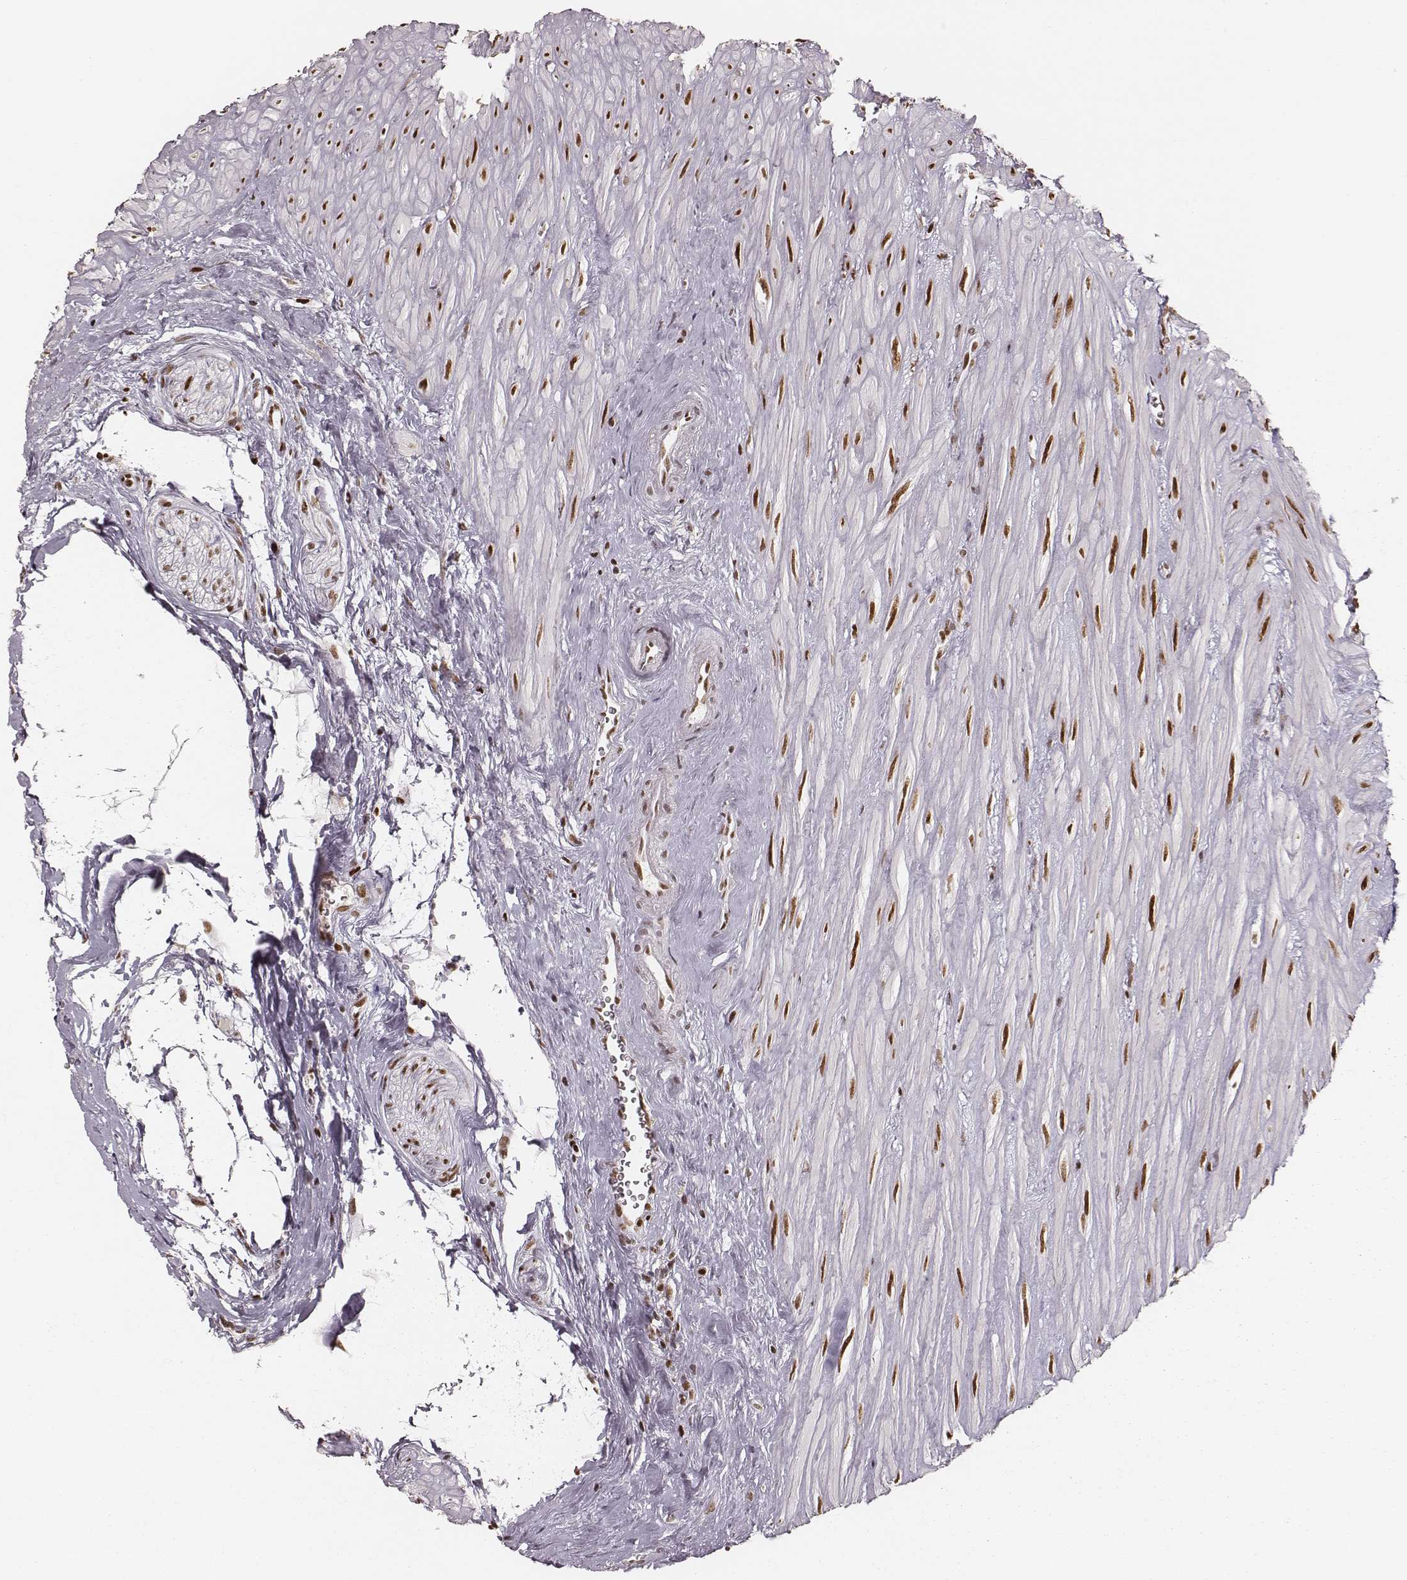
{"staining": {"intensity": "moderate", "quantity": ">75%", "location": "nuclear"}, "tissue": "seminal vesicle", "cell_type": "Glandular cells", "image_type": "normal", "snomed": [{"axis": "morphology", "description": "Normal tissue, NOS"}, {"axis": "morphology", "description": "Urothelial carcinoma, NOS"}, {"axis": "topography", "description": "Urinary bladder"}, {"axis": "topography", "description": "Seminal veicle"}], "caption": "Protein analysis of benign seminal vesicle demonstrates moderate nuclear staining in approximately >75% of glandular cells. (IHC, brightfield microscopy, high magnification).", "gene": "PARP1", "patient": {"sex": "male", "age": 76}}